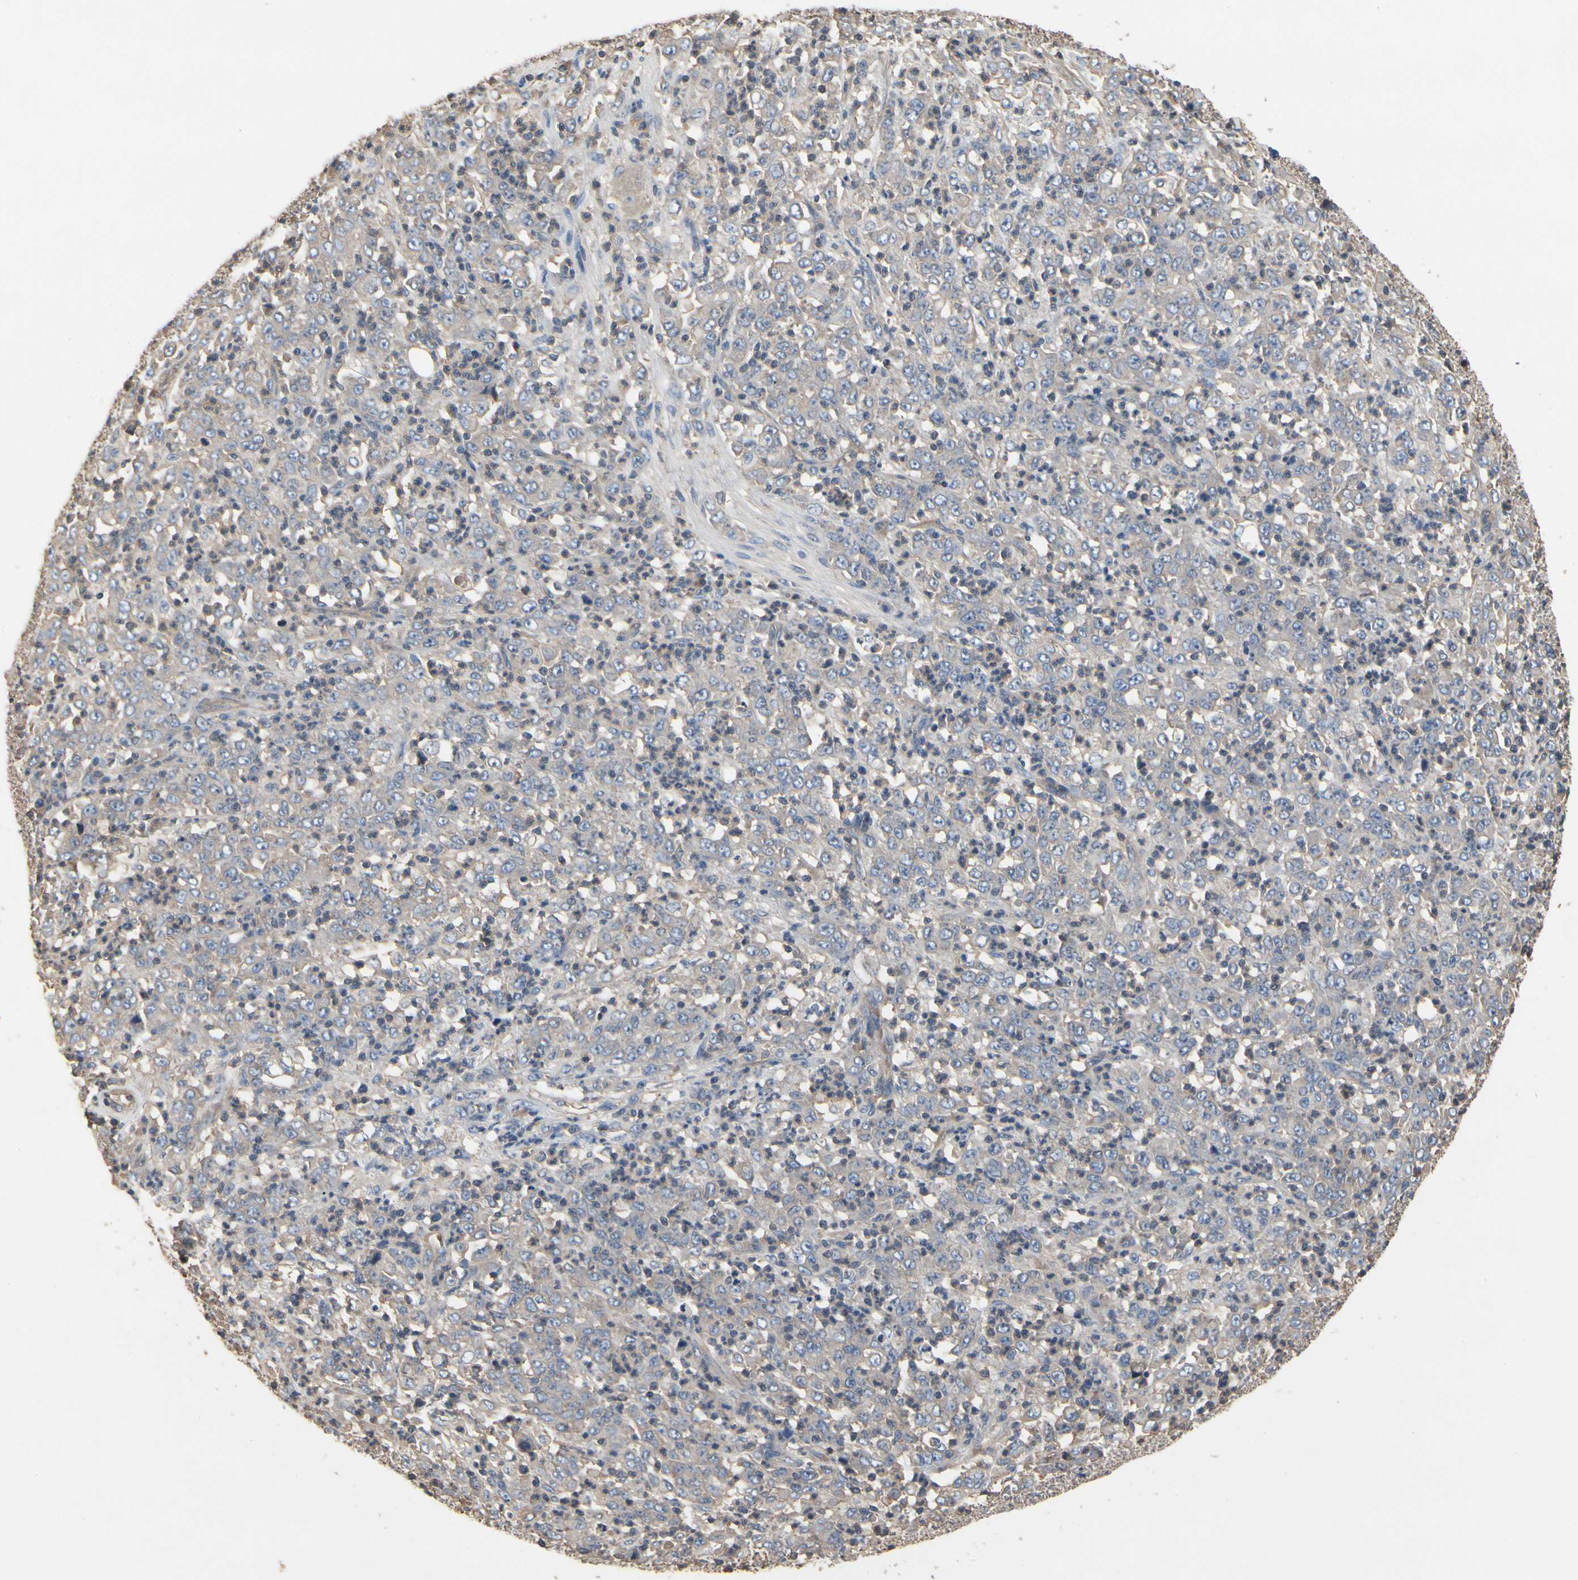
{"staining": {"intensity": "weak", "quantity": "<25%", "location": "cytoplasmic/membranous"}, "tissue": "stomach cancer", "cell_type": "Tumor cells", "image_type": "cancer", "snomed": [{"axis": "morphology", "description": "Adenocarcinoma, NOS"}, {"axis": "topography", "description": "Stomach, lower"}], "caption": "A high-resolution micrograph shows IHC staining of adenocarcinoma (stomach), which shows no significant expression in tumor cells. (DAB (3,3'-diaminobenzidine) immunohistochemistry, high magnification).", "gene": "PDZK1", "patient": {"sex": "female", "age": 71}}